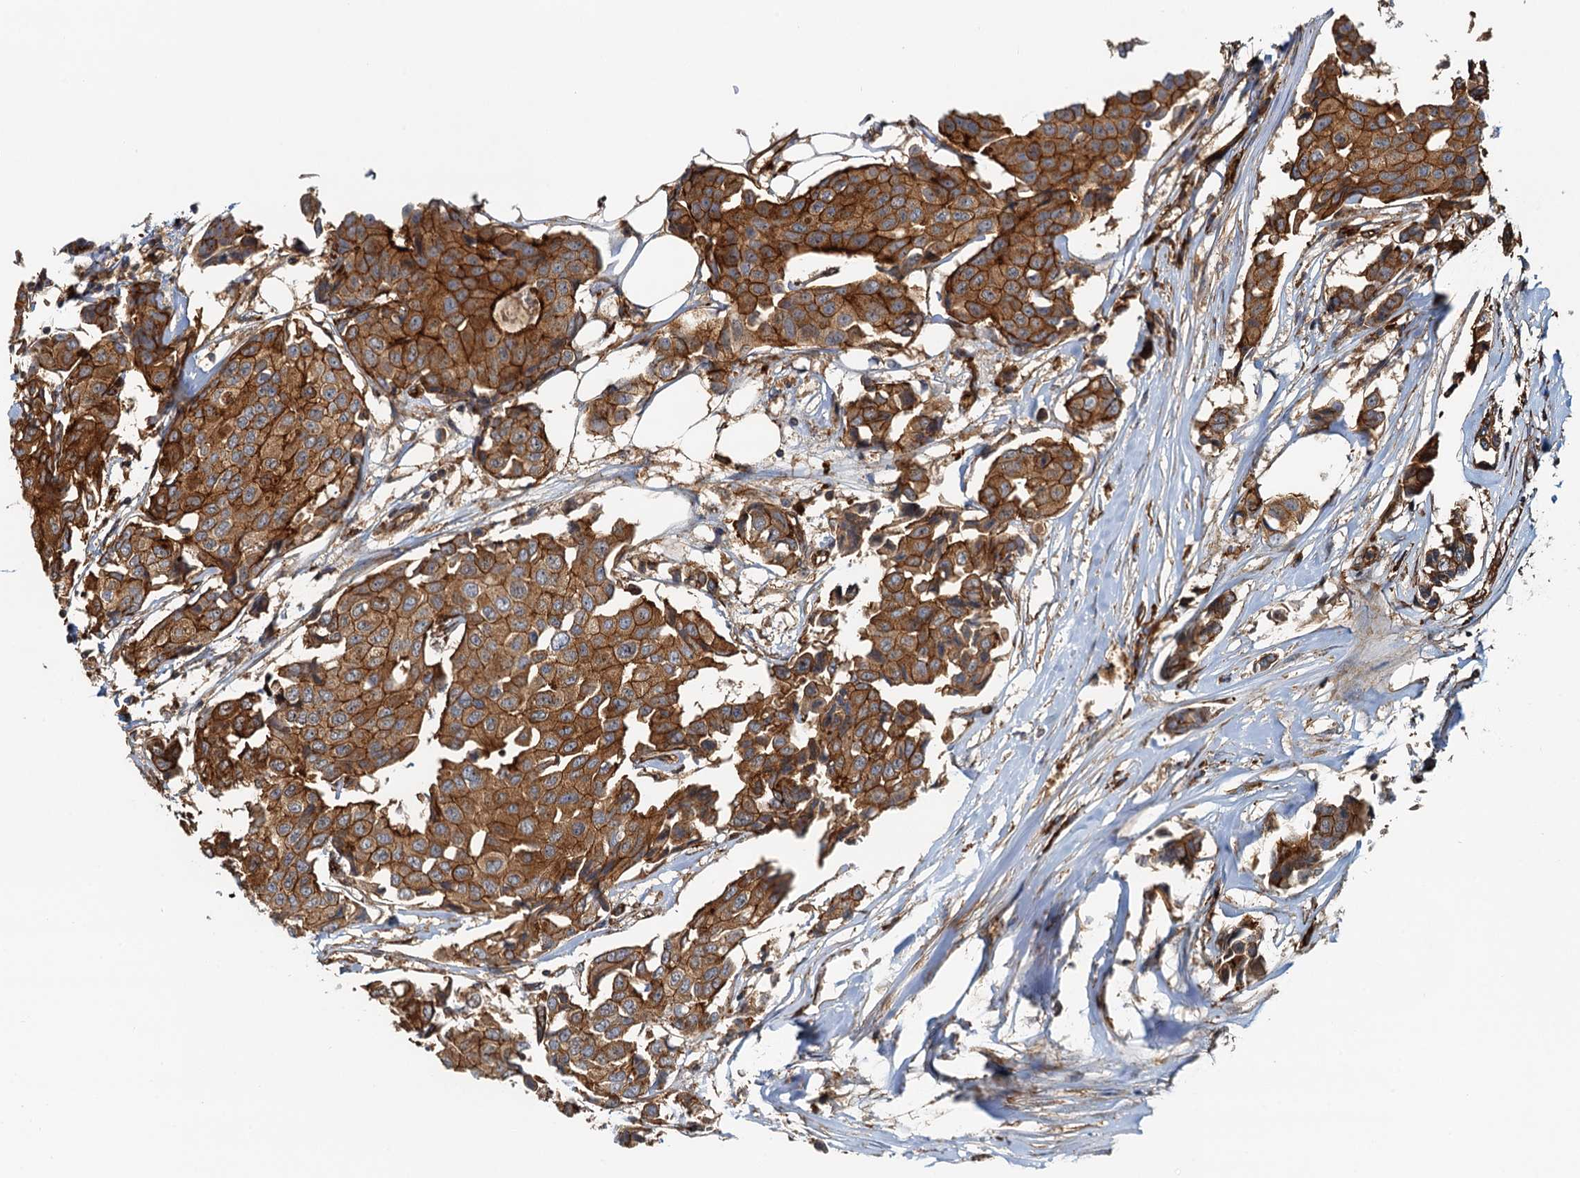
{"staining": {"intensity": "strong", "quantity": ">75%", "location": "cytoplasmic/membranous"}, "tissue": "breast cancer", "cell_type": "Tumor cells", "image_type": "cancer", "snomed": [{"axis": "morphology", "description": "Duct carcinoma"}, {"axis": "topography", "description": "Breast"}], "caption": "IHC of human breast infiltrating ductal carcinoma demonstrates high levels of strong cytoplasmic/membranous staining in about >75% of tumor cells.", "gene": "NIPAL3", "patient": {"sex": "female", "age": 80}}